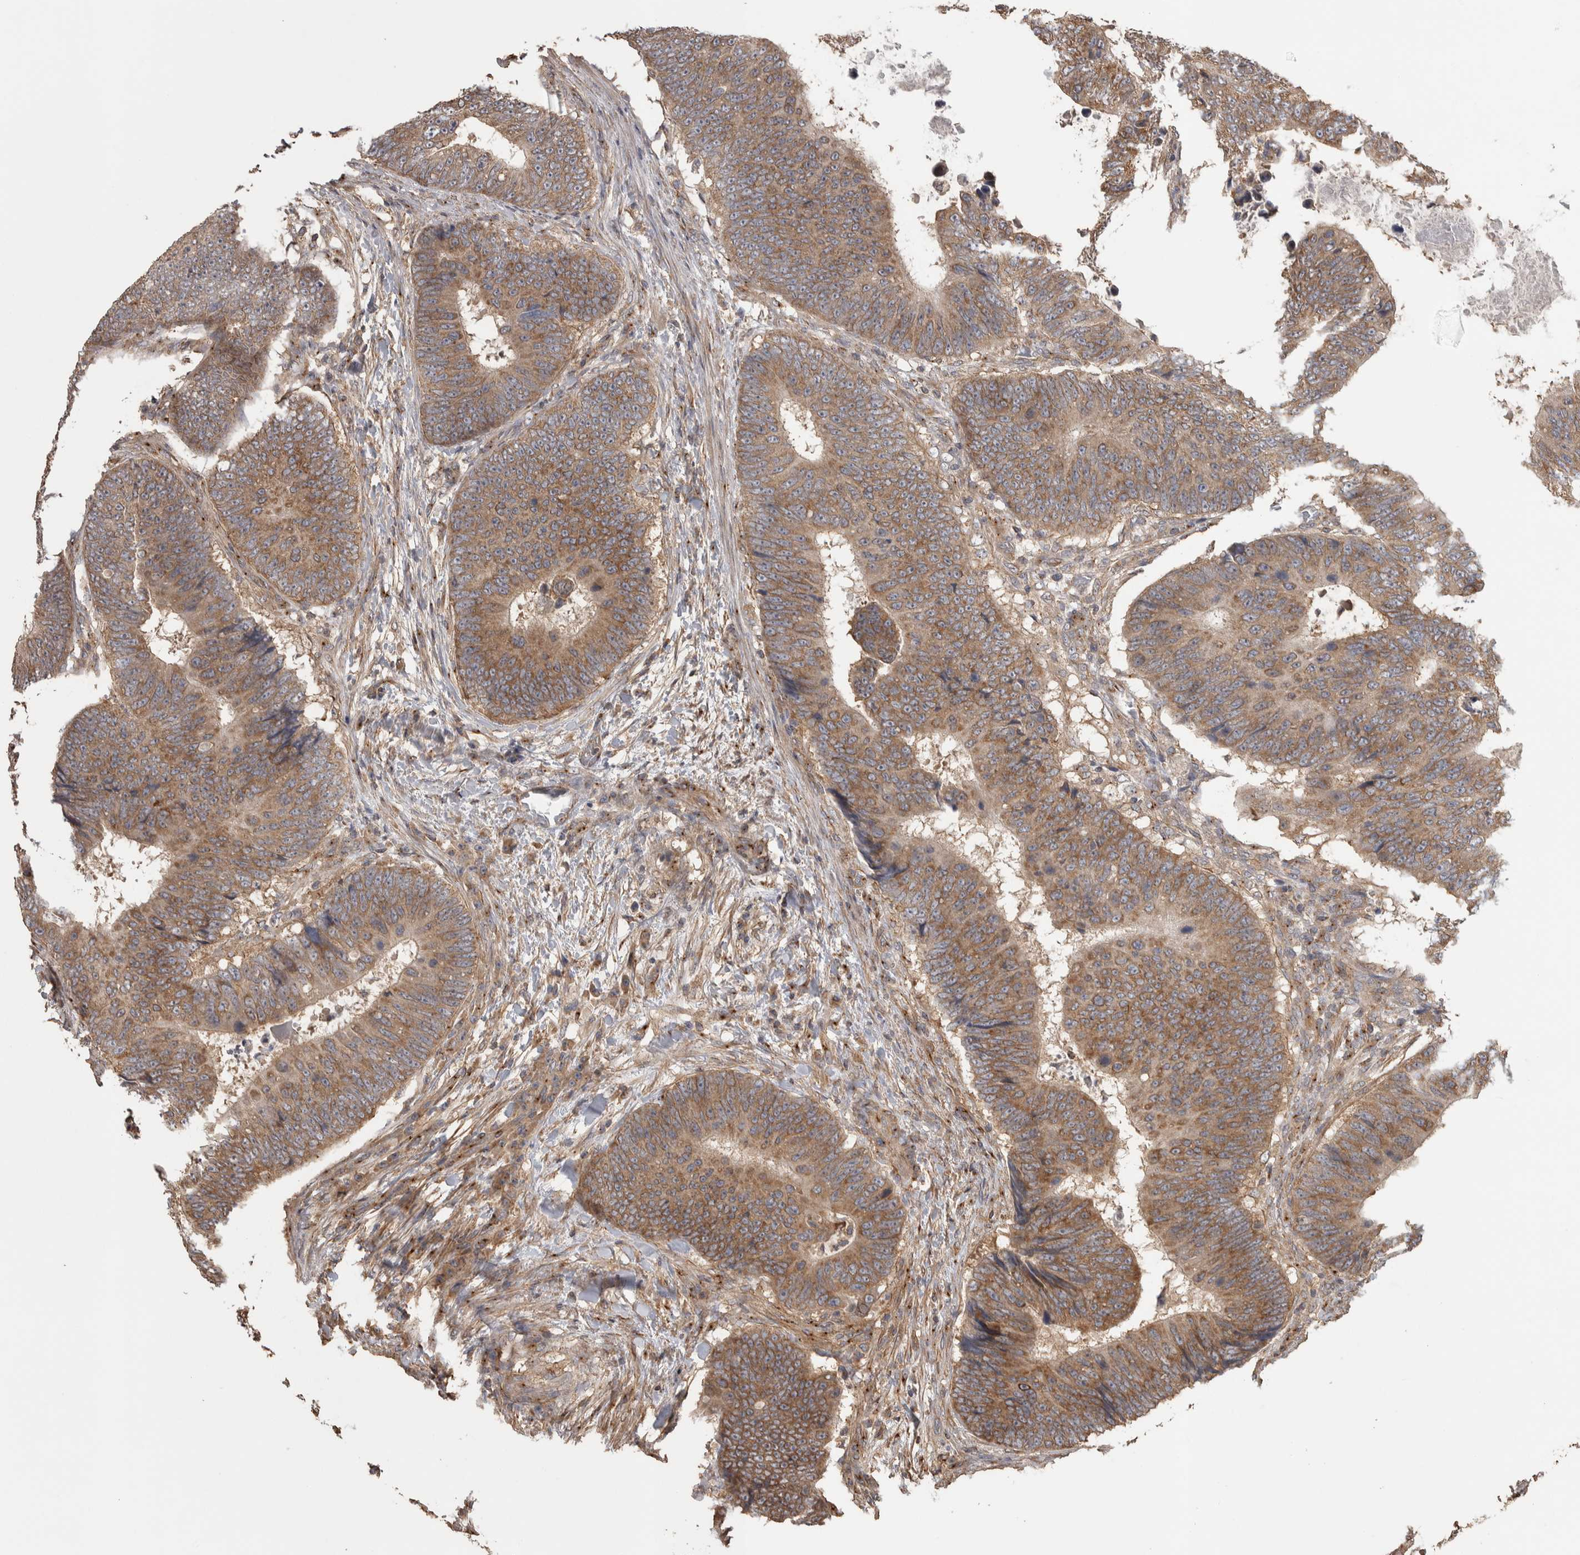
{"staining": {"intensity": "moderate", "quantity": ">75%", "location": "cytoplasmic/membranous"}, "tissue": "colorectal cancer", "cell_type": "Tumor cells", "image_type": "cancer", "snomed": [{"axis": "morphology", "description": "Adenocarcinoma, NOS"}, {"axis": "topography", "description": "Colon"}], "caption": "Tumor cells display medium levels of moderate cytoplasmic/membranous expression in about >75% of cells in human colorectal cancer.", "gene": "IFRD1", "patient": {"sex": "male", "age": 56}}